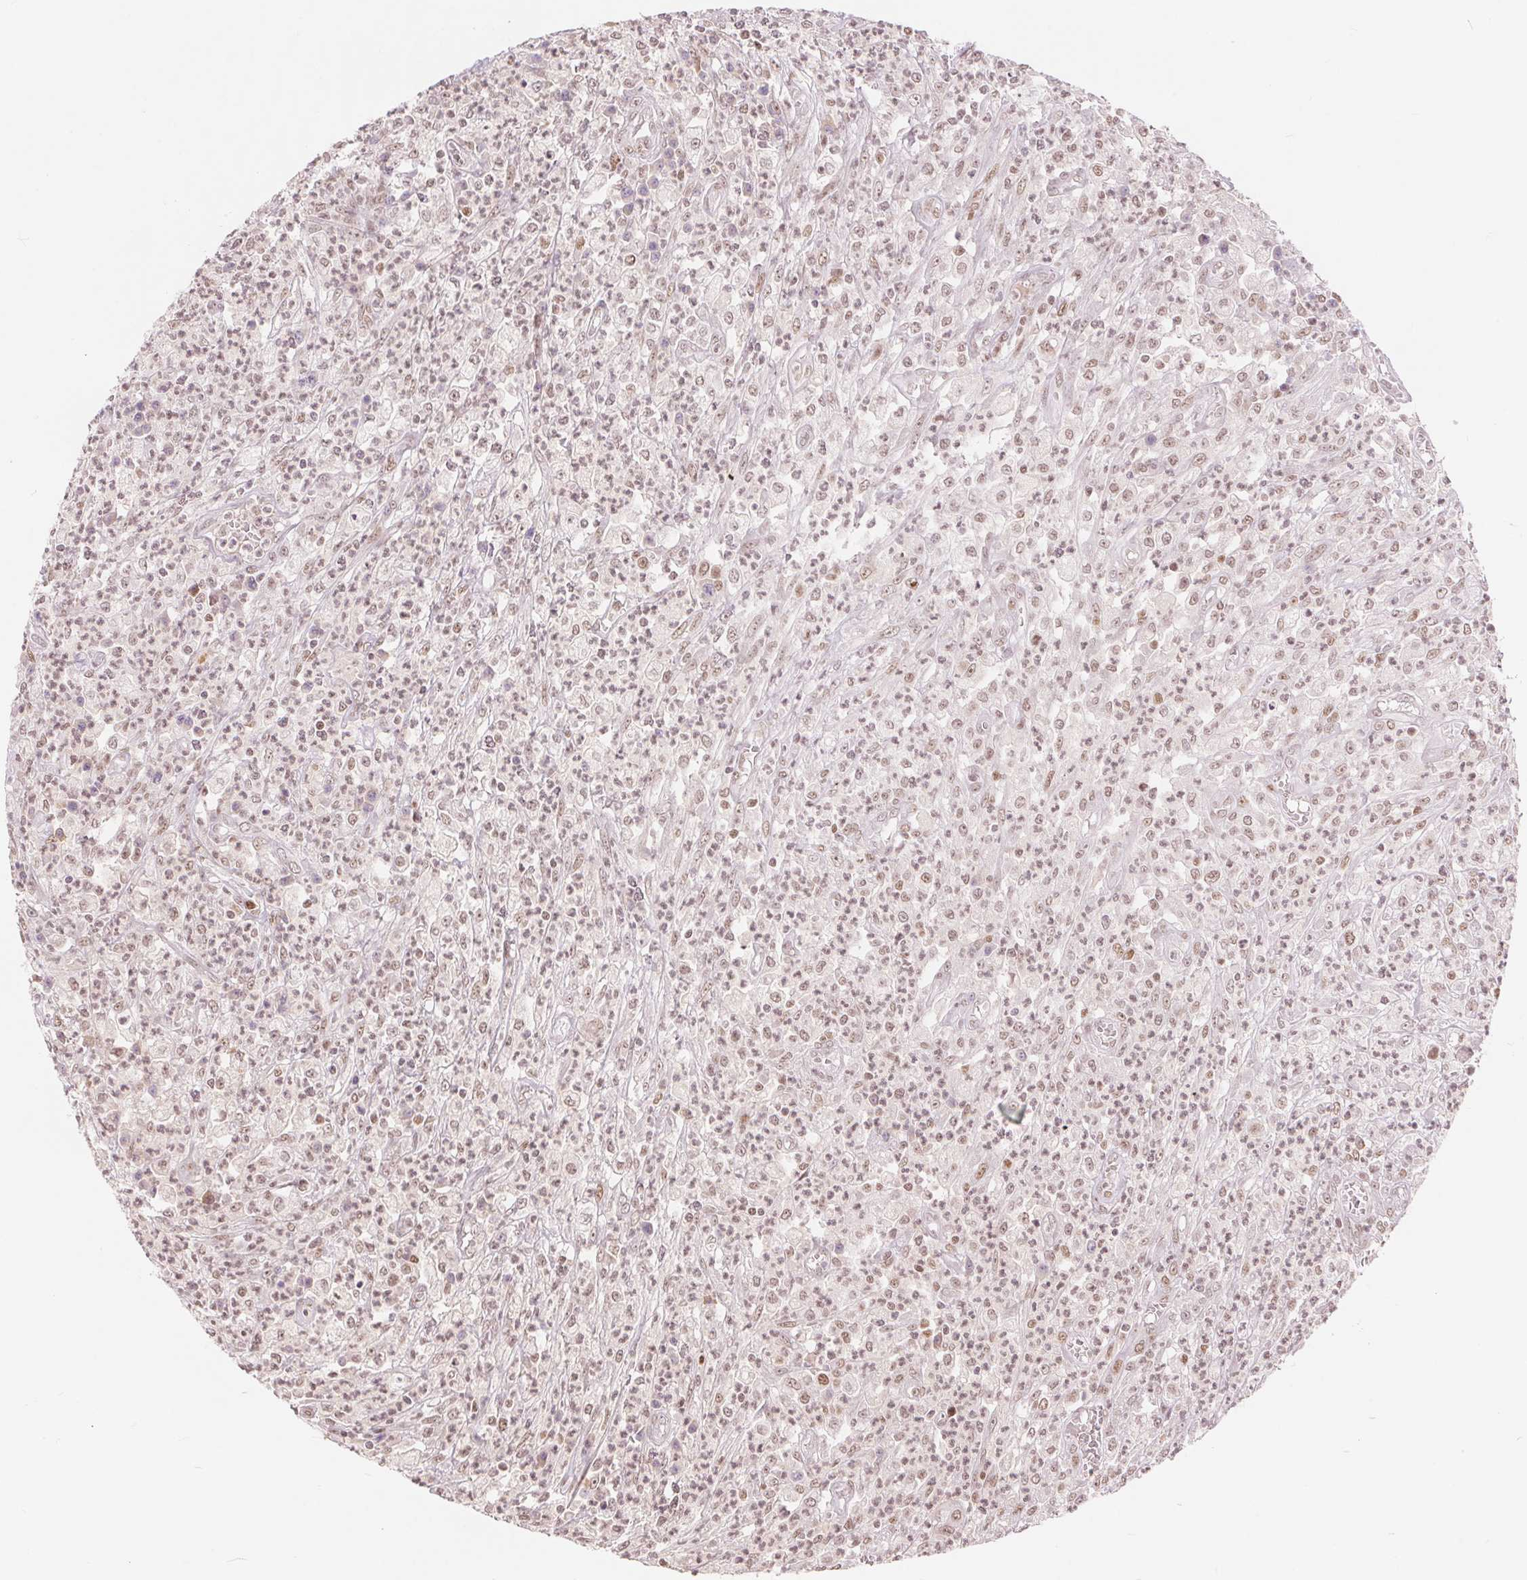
{"staining": {"intensity": "weak", "quantity": ">75%", "location": "nuclear"}, "tissue": "colorectal cancer", "cell_type": "Tumor cells", "image_type": "cancer", "snomed": [{"axis": "morphology", "description": "Normal tissue, NOS"}, {"axis": "morphology", "description": "Adenocarcinoma, NOS"}, {"axis": "topography", "description": "Colon"}], "caption": "This micrograph shows adenocarcinoma (colorectal) stained with immunohistochemistry to label a protein in brown. The nuclear of tumor cells show weak positivity for the protein. Nuclei are counter-stained blue.", "gene": "DEK", "patient": {"sex": "male", "age": 65}}